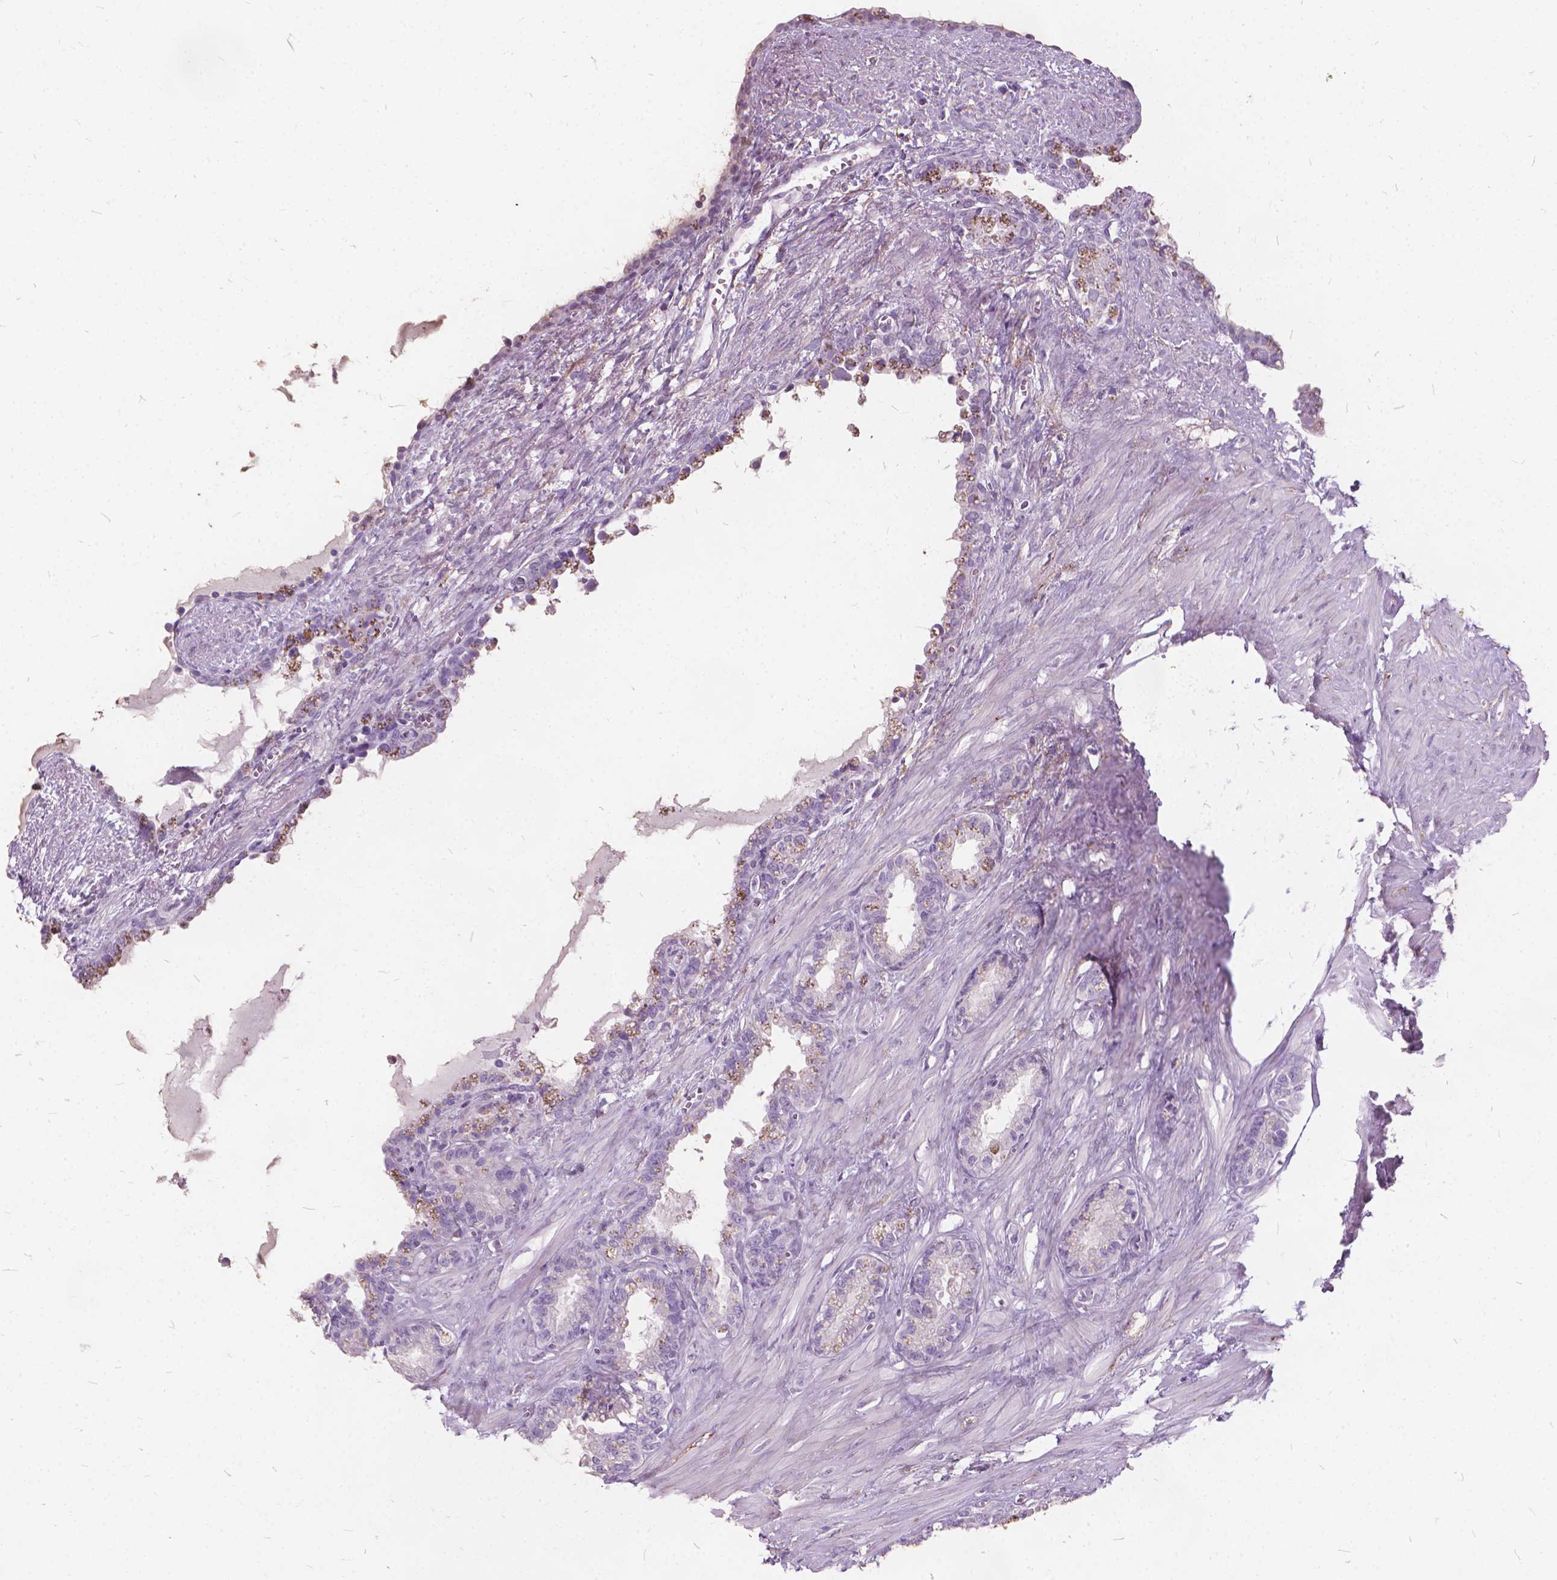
{"staining": {"intensity": "negative", "quantity": "none", "location": "none"}, "tissue": "seminal vesicle", "cell_type": "Glandular cells", "image_type": "normal", "snomed": [{"axis": "morphology", "description": "Normal tissue, NOS"}, {"axis": "morphology", "description": "Urothelial carcinoma, NOS"}, {"axis": "topography", "description": "Urinary bladder"}, {"axis": "topography", "description": "Seminal veicle"}], "caption": "Image shows no protein staining in glandular cells of unremarkable seminal vesicle. Brightfield microscopy of IHC stained with DAB (brown) and hematoxylin (blue), captured at high magnification.", "gene": "DNM1", "patient": {"sex": "male", "age": 76}}